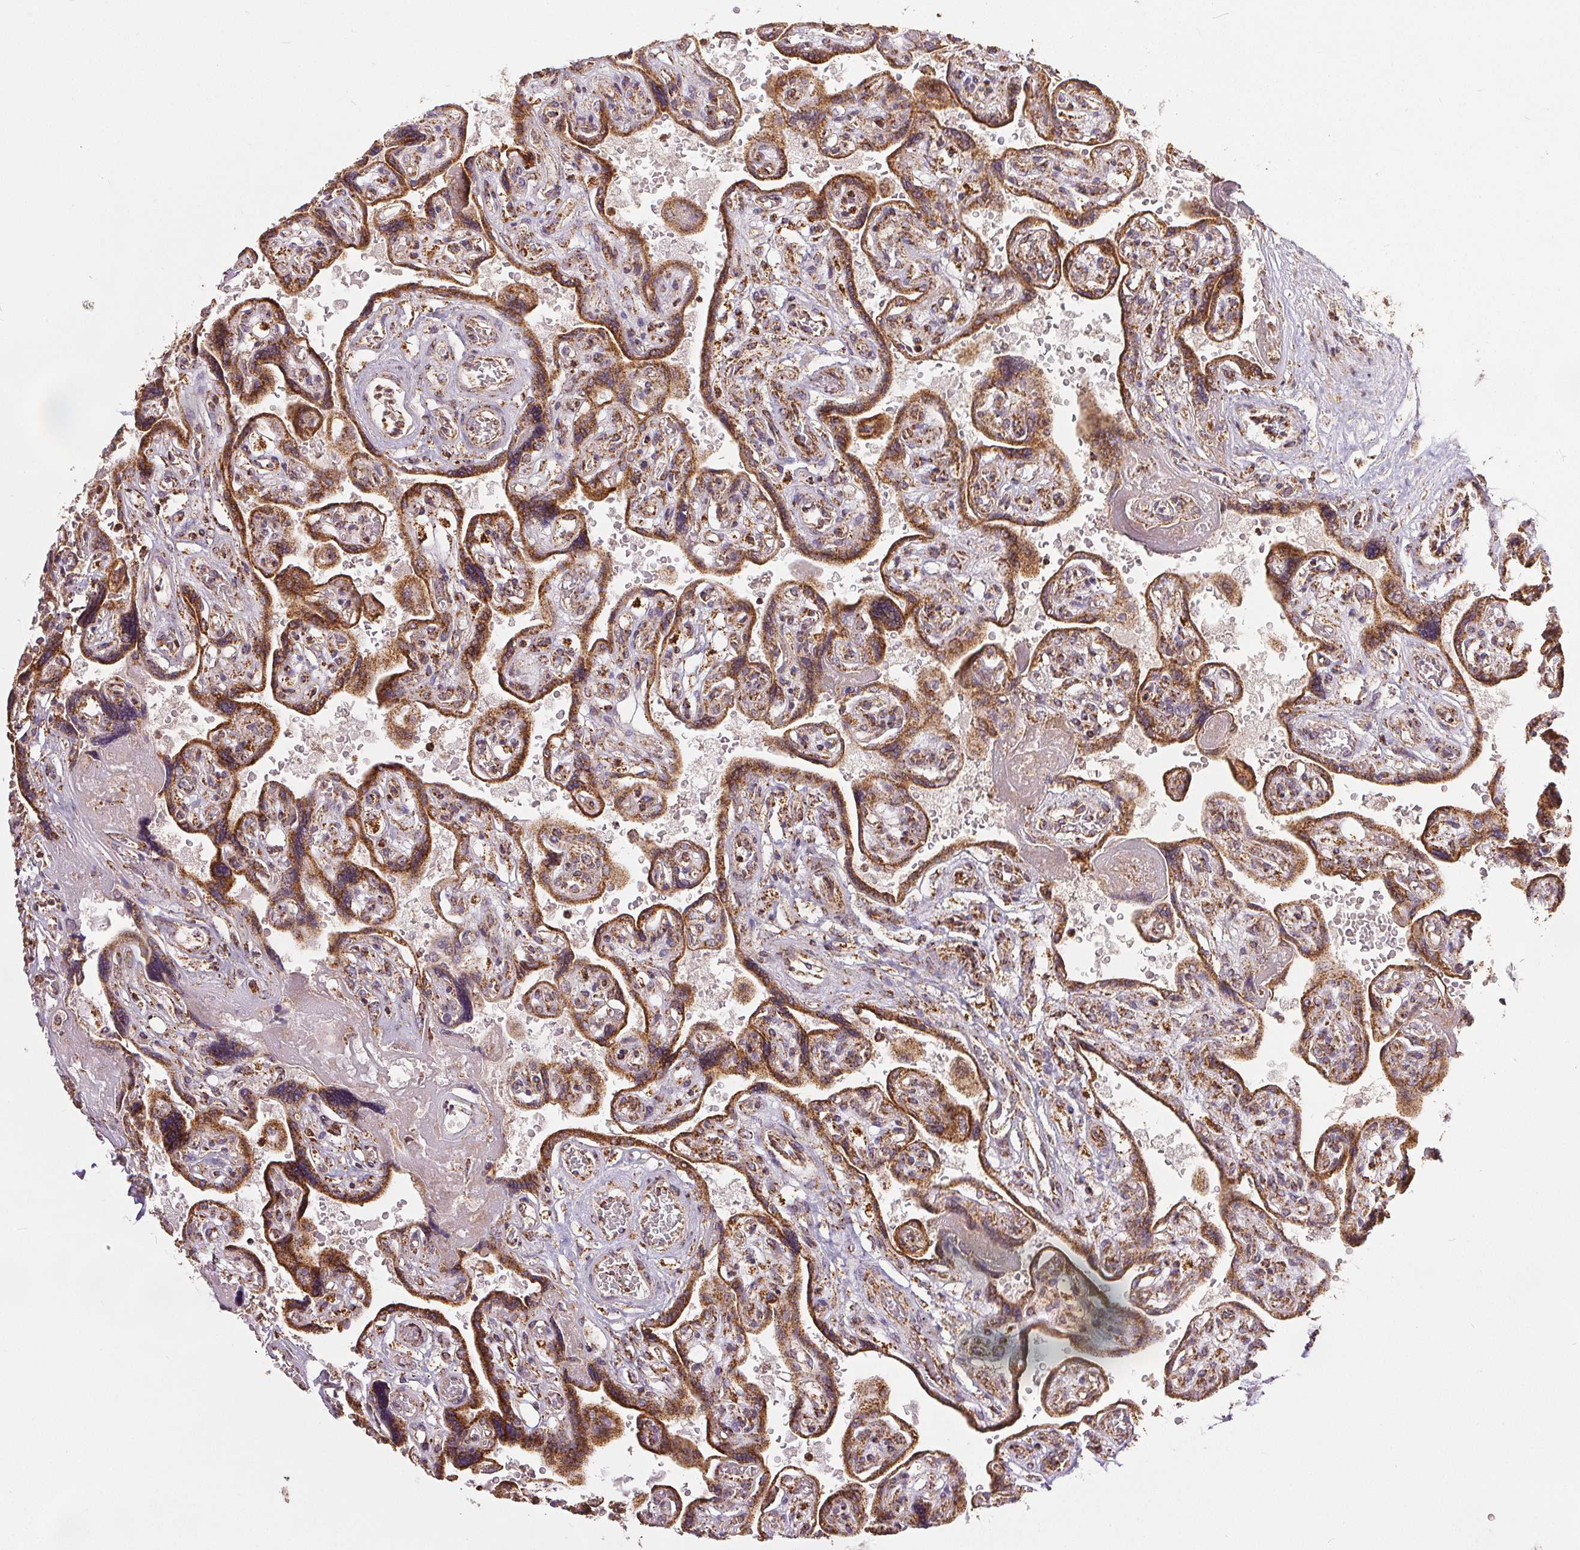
{"staining": {"intensity": "moderate", "quantity": ">75%", "location": "cytoplasmic/membranous"}, "tissue": "placenta", "cell_type": "Decidual cells", "image_type": "normal", "snomed": [{"axis": "morphology", "description": "Normal tissue, NOS"}, {"axis": "topography", "description": "Placenta"}], "caption": "Human placenta stained with a brown dye reveals moderate cytoplasmic/membranous positive staining in about >75% of decidual cells.", "gene": "SDHB", "patient": {"sex": "female", "age": 32}}